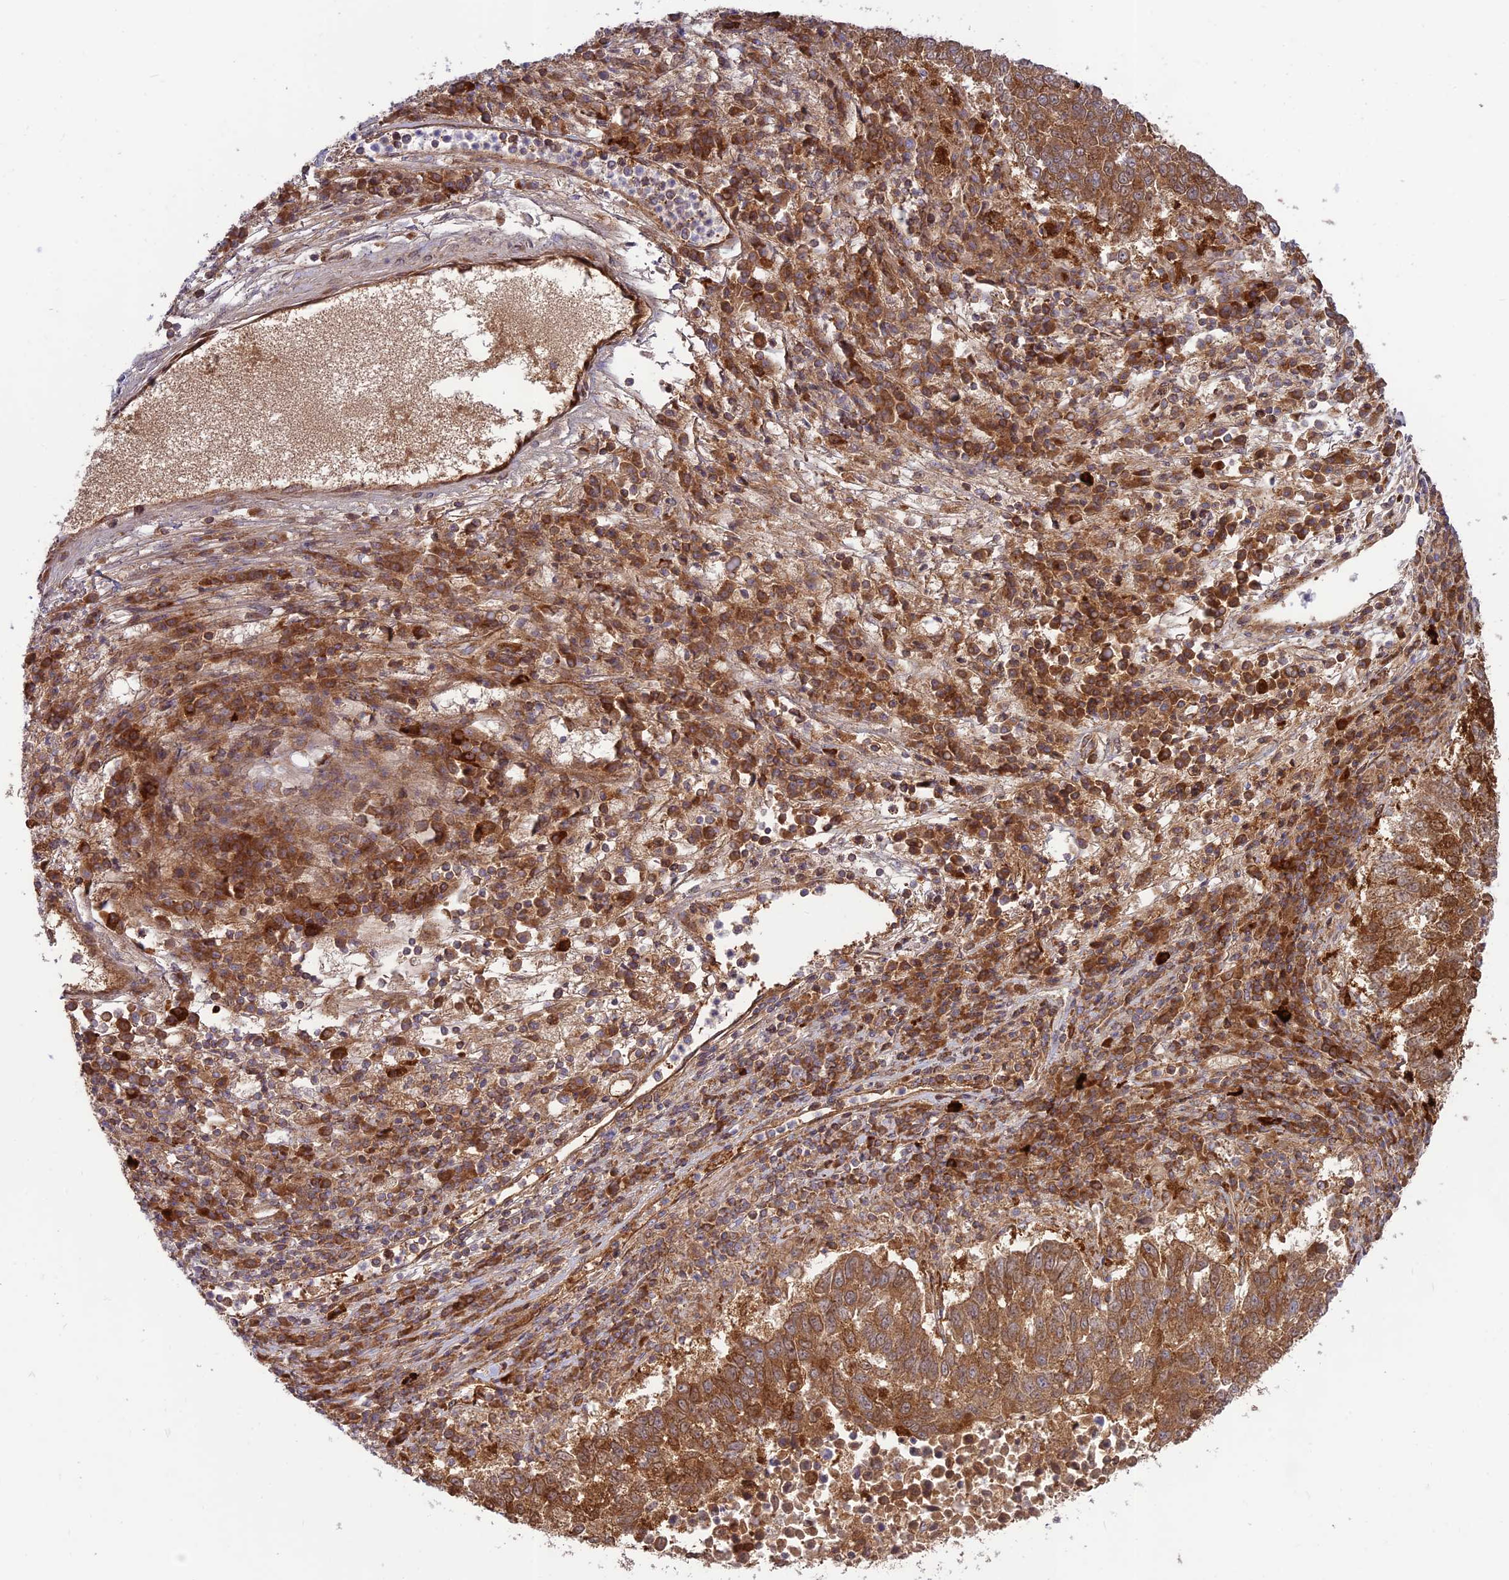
{"staining": {"intensity": "moderate", "quantity": ">75%", "location": "cytoplasmic/membranous"}, "tissue": "lung cancer", "cell_type": "Tumor cells", "image_type": "cancer", "snomed": [{"axis": "morphology", "description": "Squamous cell carcinoma, NOS"}, {"axis": "topography", "description": "Lung"}], "caption": "Protein positivity by immunohistochemistry (IHC) displays moderate cytoplasmic/membranous staining in about >75% of tumor cells in lung cancer (squamous cell carcinoma). Nuclei are stained in blue.", "gene": "PIMREG", "patient": {"sex": "male", "age": 73}}